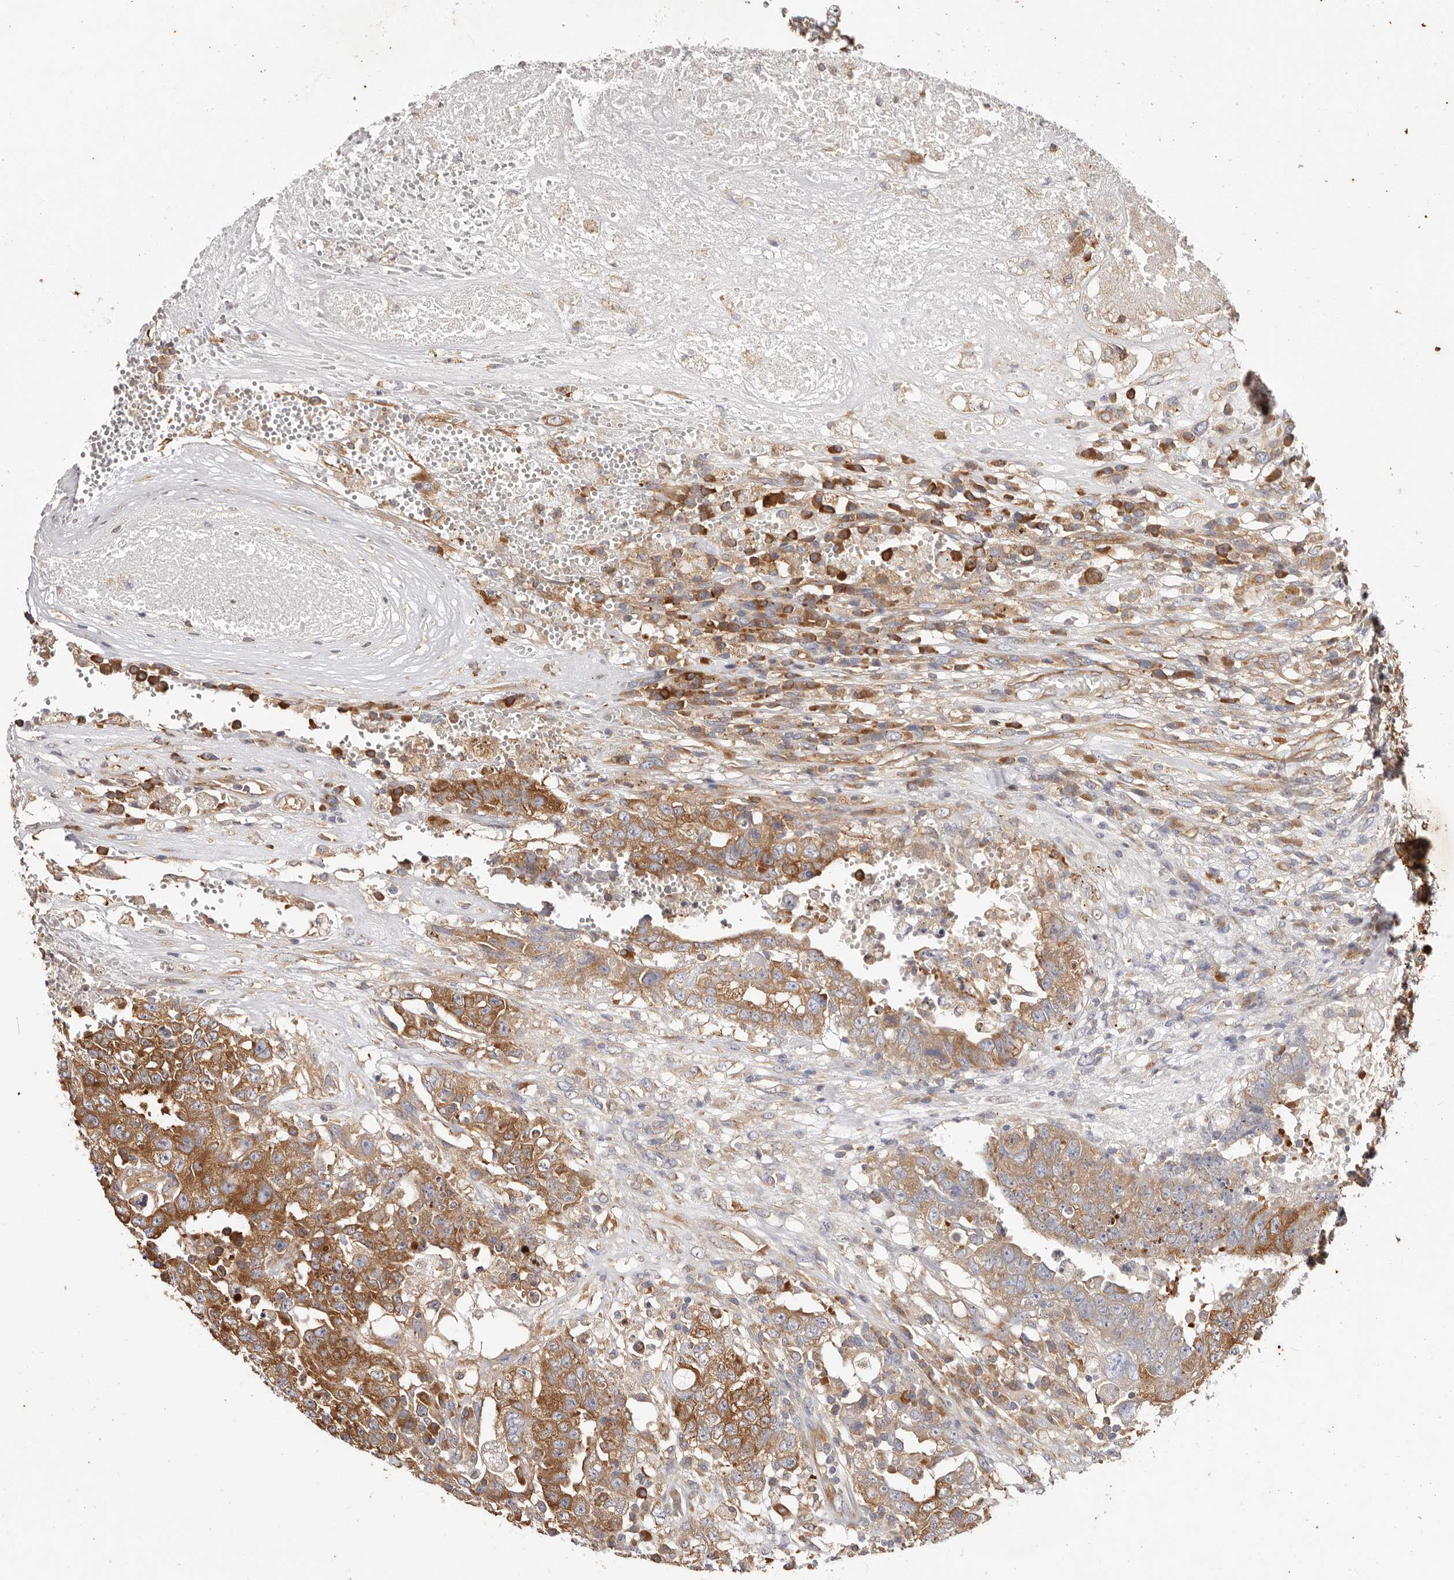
{"staining": {"intensity": "moderate", "quantity": ">75%", "location": "cytoplasmic/membranous"}, "tissue": "testis cancer", "cell_type": "Tumor cells", "image_type": "cancer", "snomed": [{"axis": "morphology", "description": "Carcinoma, Embryonal, NOS"}, {"axis": "topography", "description": "Testis"}], "caption": "Moderate cytoplasmic/membranous expression is identified in approximately >75% of tumor cells in testis embryonal carcinoma.", "gene": "EPRS1", "patient": {"sex": "male", "age": 26}}